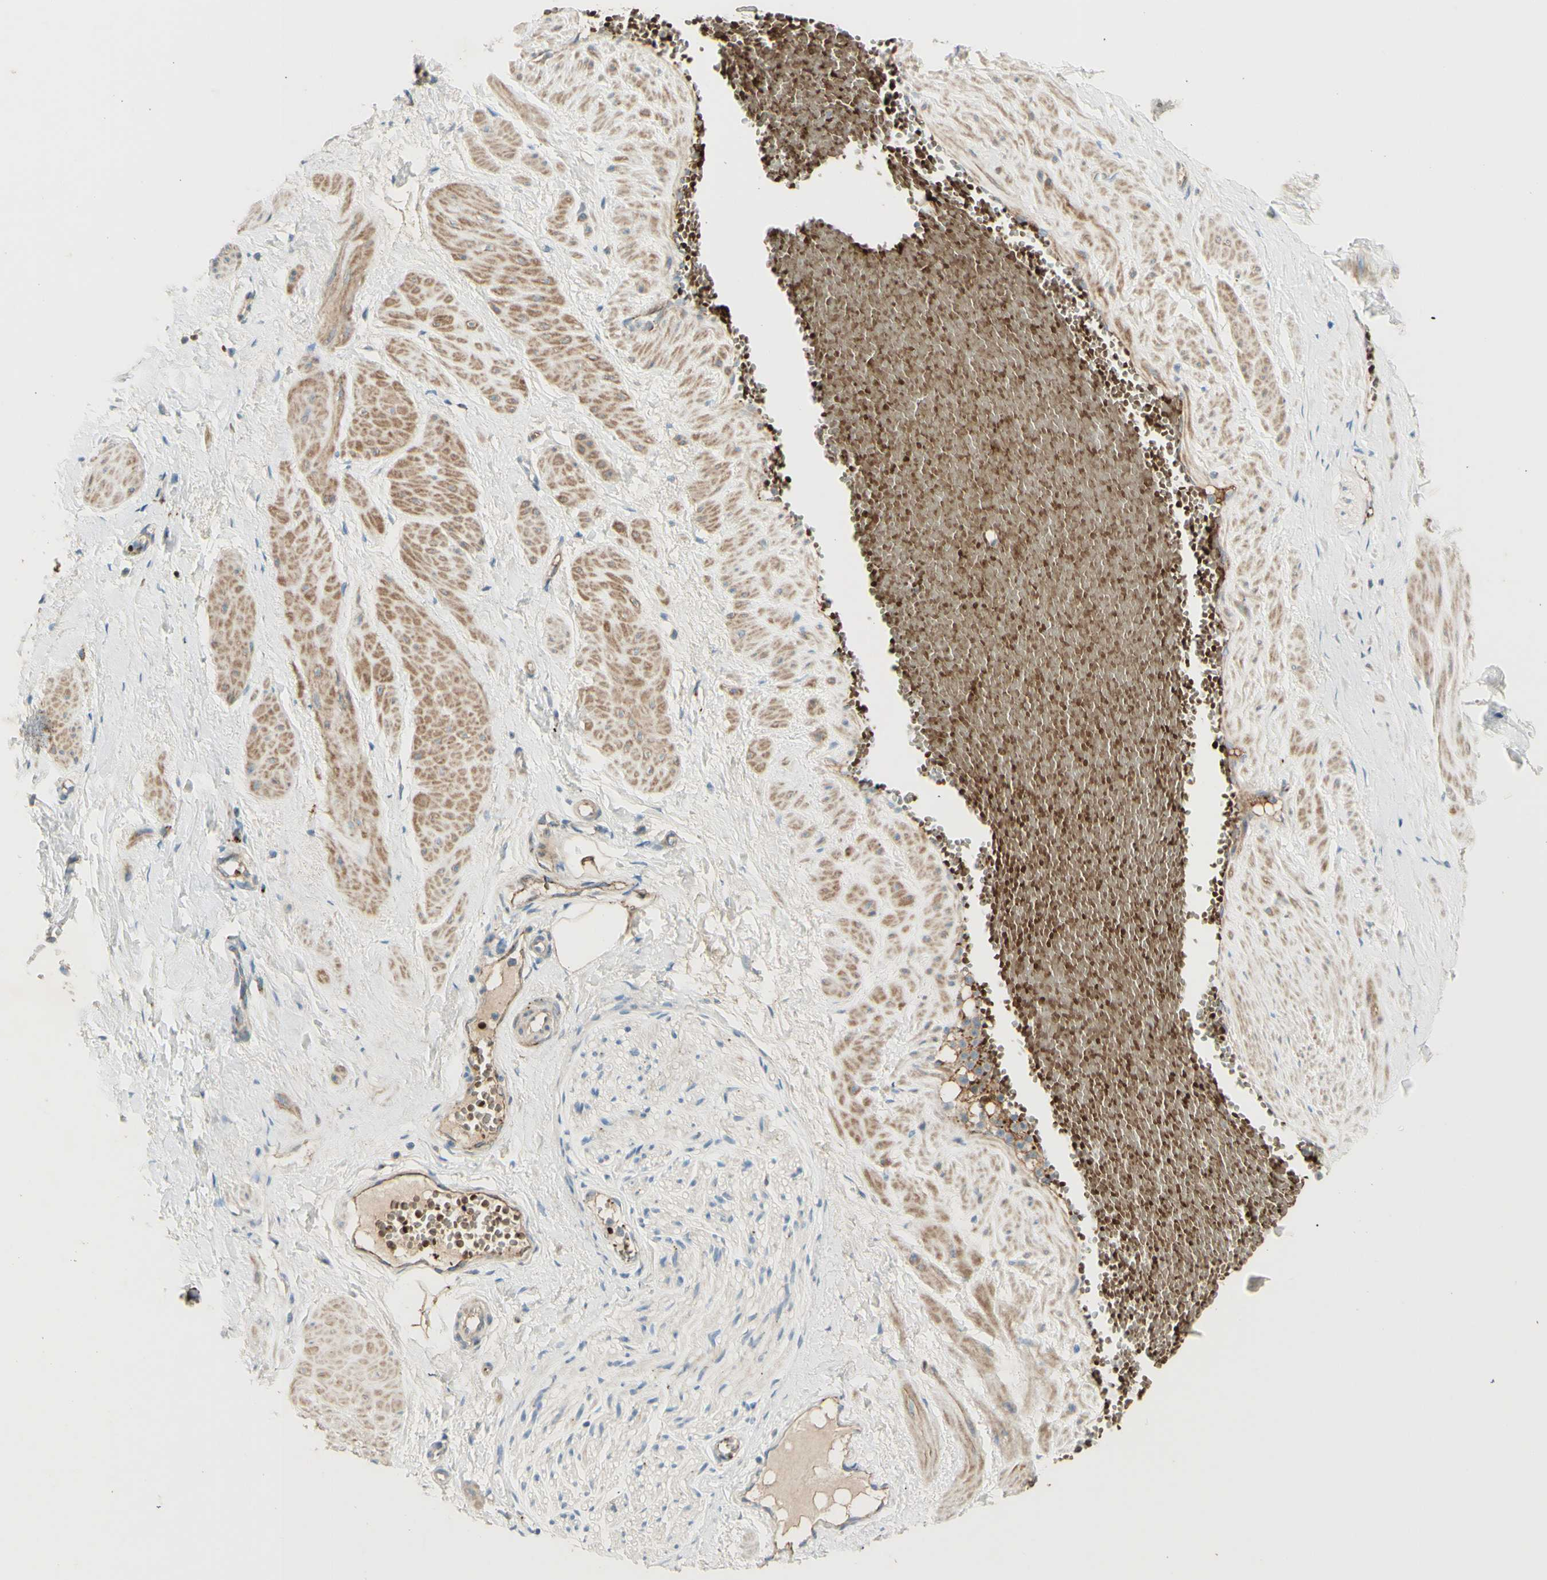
{"staining": {"intensity": "strong", "quantity": ">75%", "location": "cytoplasmic/membranous"}, "tissue": "adipose tissue", "cell_type": "Adipocytes", "image_type": "normal", "snomed": [{"axis": "morphology", "description": "Normal tissue, NOS"}, {"axis": "topography", "description": "Soft tissue"}, {"axis": "topography", "description": "Vascular tissue"}], "caption": "Immunohistochemical staining of benign adipose tissue displays >75% levels of strong cytoplasmic/membranous protein positivity in about >75% of adipocytes.", "gene": "GAN", "patient": {"sex": "female", "age": 35}}